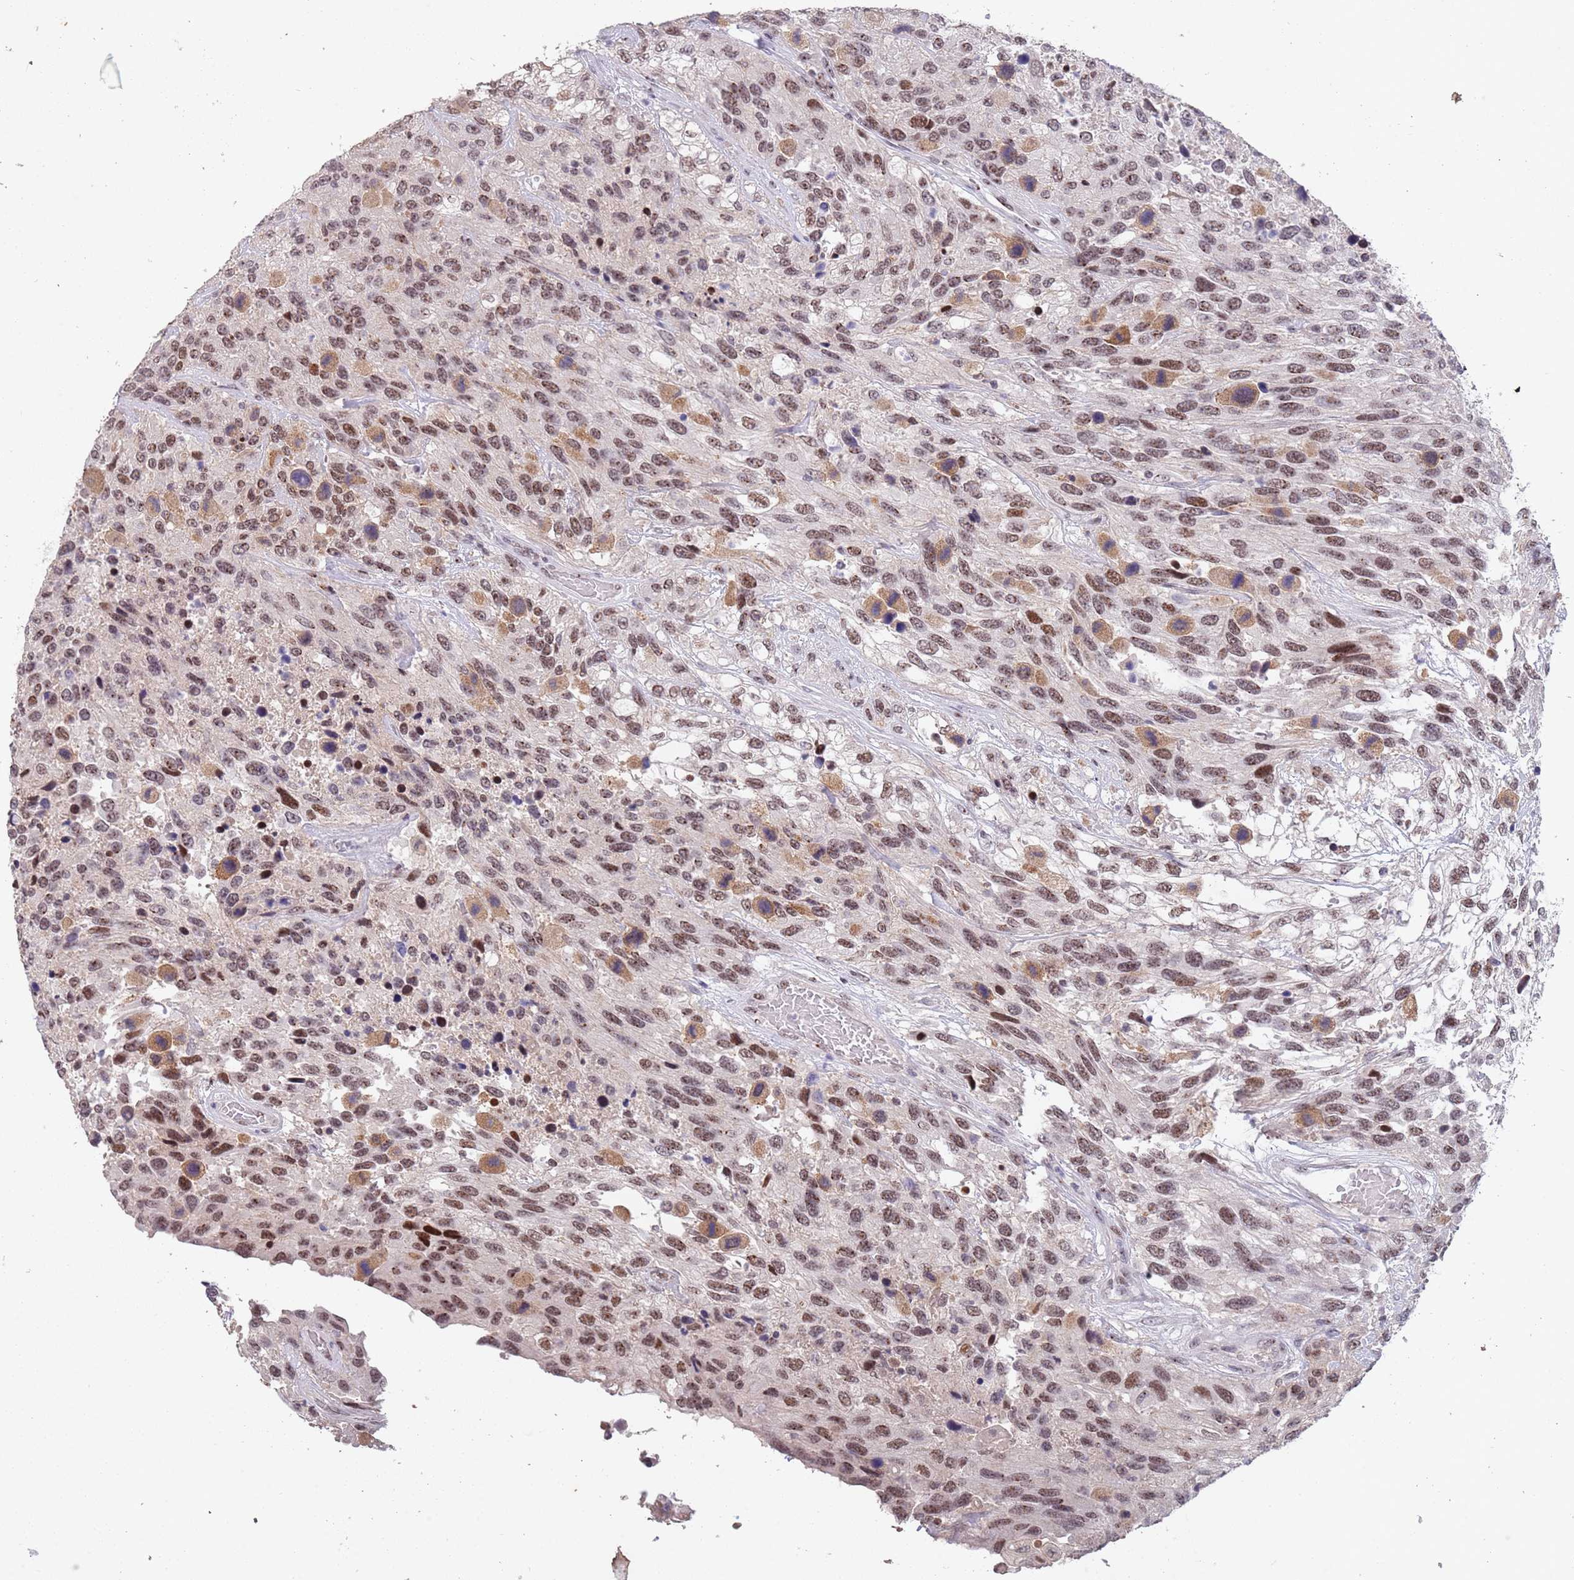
{"staining": {"intensity": "moderate", "quantity": ">75%", "location": "nuclear"}, "tissue": "urothelial cancer", "cell_type": "Tumor cells", "image_type": "cancer", "snomed": [{"axis": "morphology", "description": "Urothelial carcinoma, High grade"}, {"axis": "topography", "description": "Urinary bladder"}], "caption": "An IHC photomicrograph of tumor tissue is shown. Protein staining in brown shows moderate nuclear positivity in high-grade urothelial carcinoma within tumor cells. Using DAB (3,3'-diaminobenzidine) (brown) and hematoxylin (blue) stains, captured at high magnification using brightfield microscopy.", "gene": "CIZ1", "patient": {"sex": "female", "age": 70}}